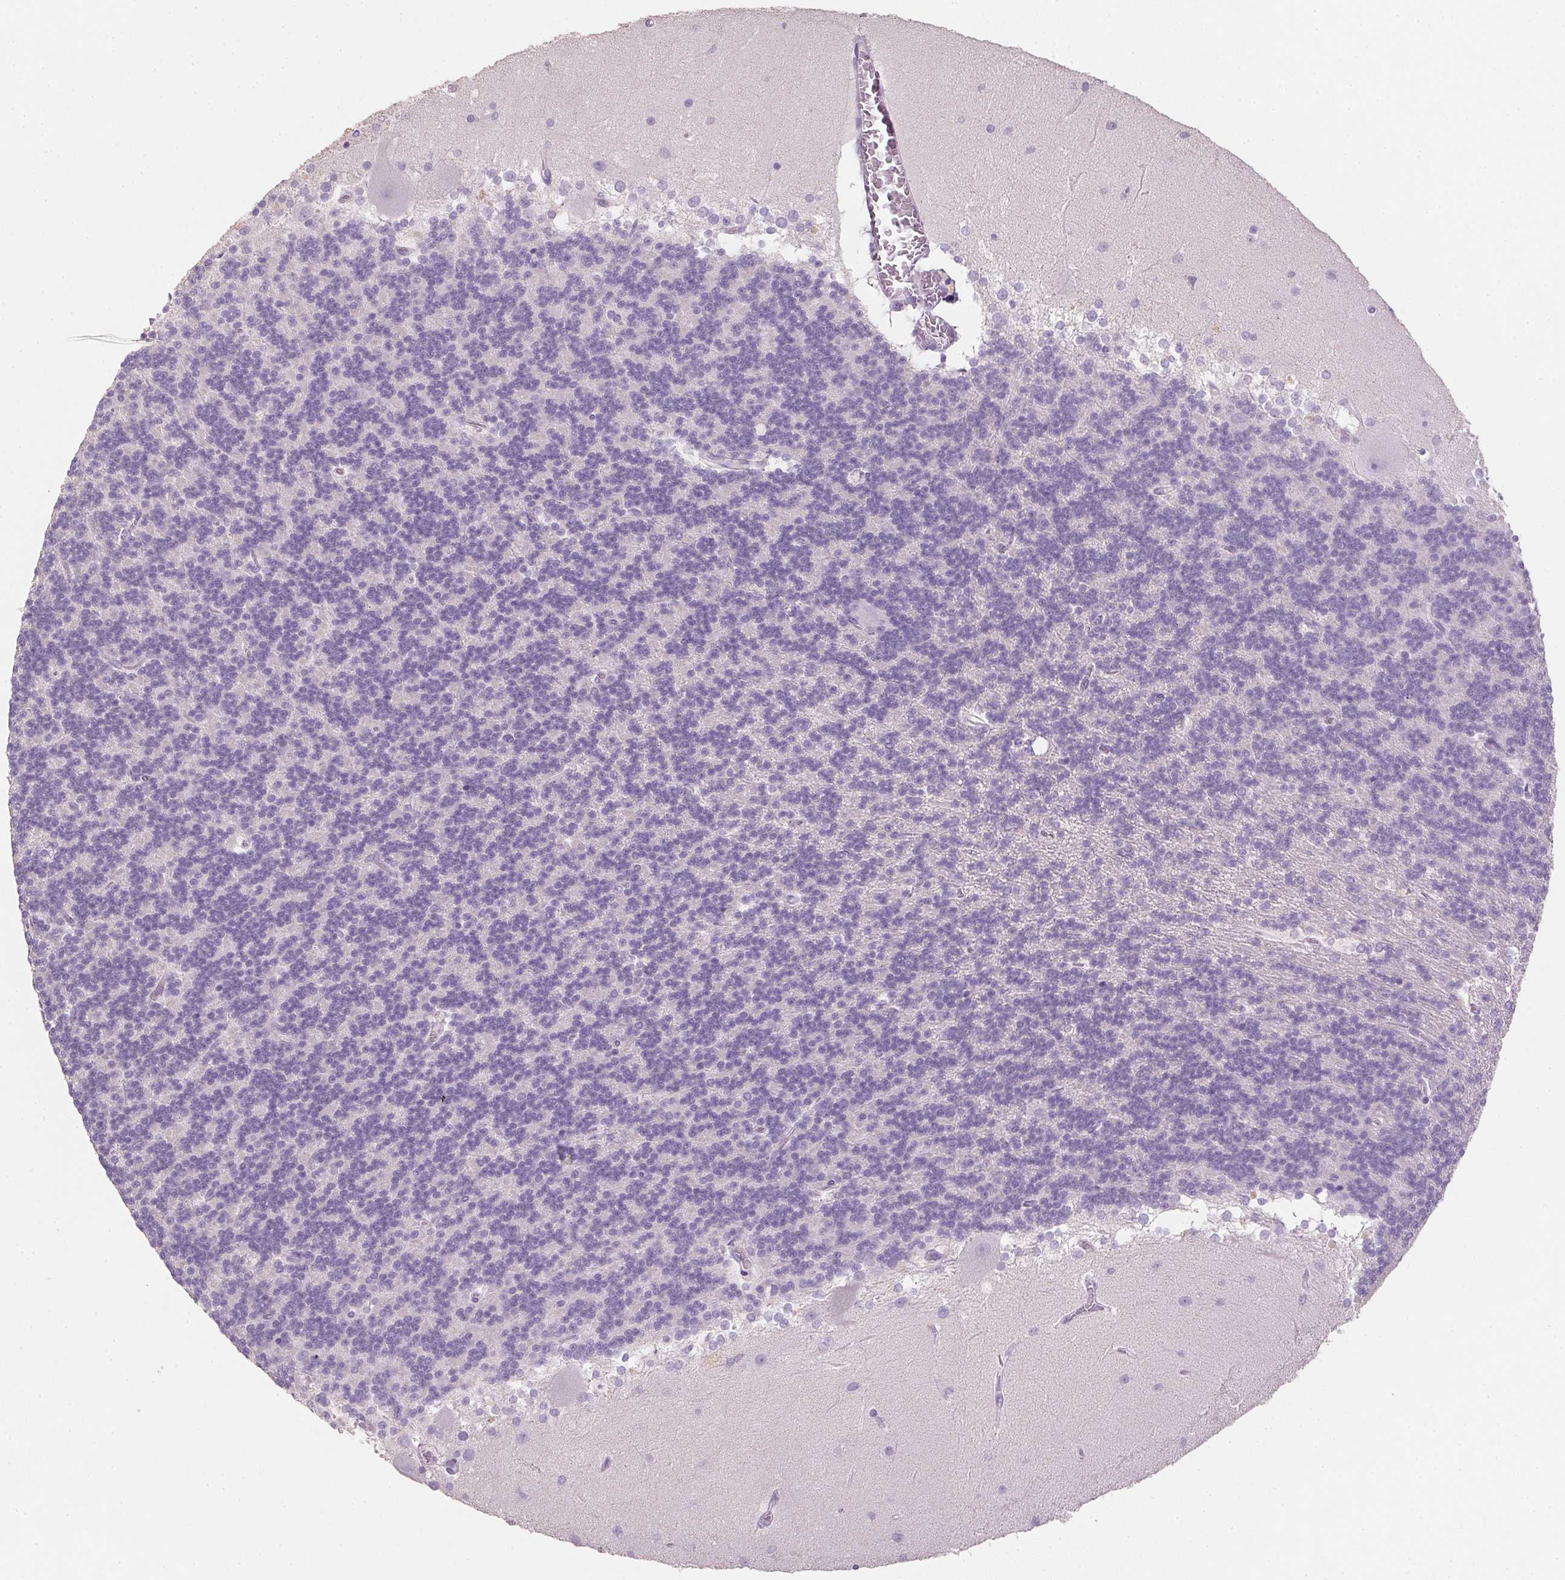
{"staining": {"intensity": "negative", "quantity": "none", "location": "none"}, "tissue": "cerebellum", "cell_type": "Cells in granular layer", "image_type": "normal", "snomed": [{"axis": "morphology", "description": "Normal tissue, NOS"}, {"axis": "topography", "description": "Cerebellum"}], "caption": "This is a micrograph of IHC staining of benign cerebellum, which shows no expression in cells in granular layer.", "gene": "HSD17B1", "patient": {"sex": "female", "age": 19}}